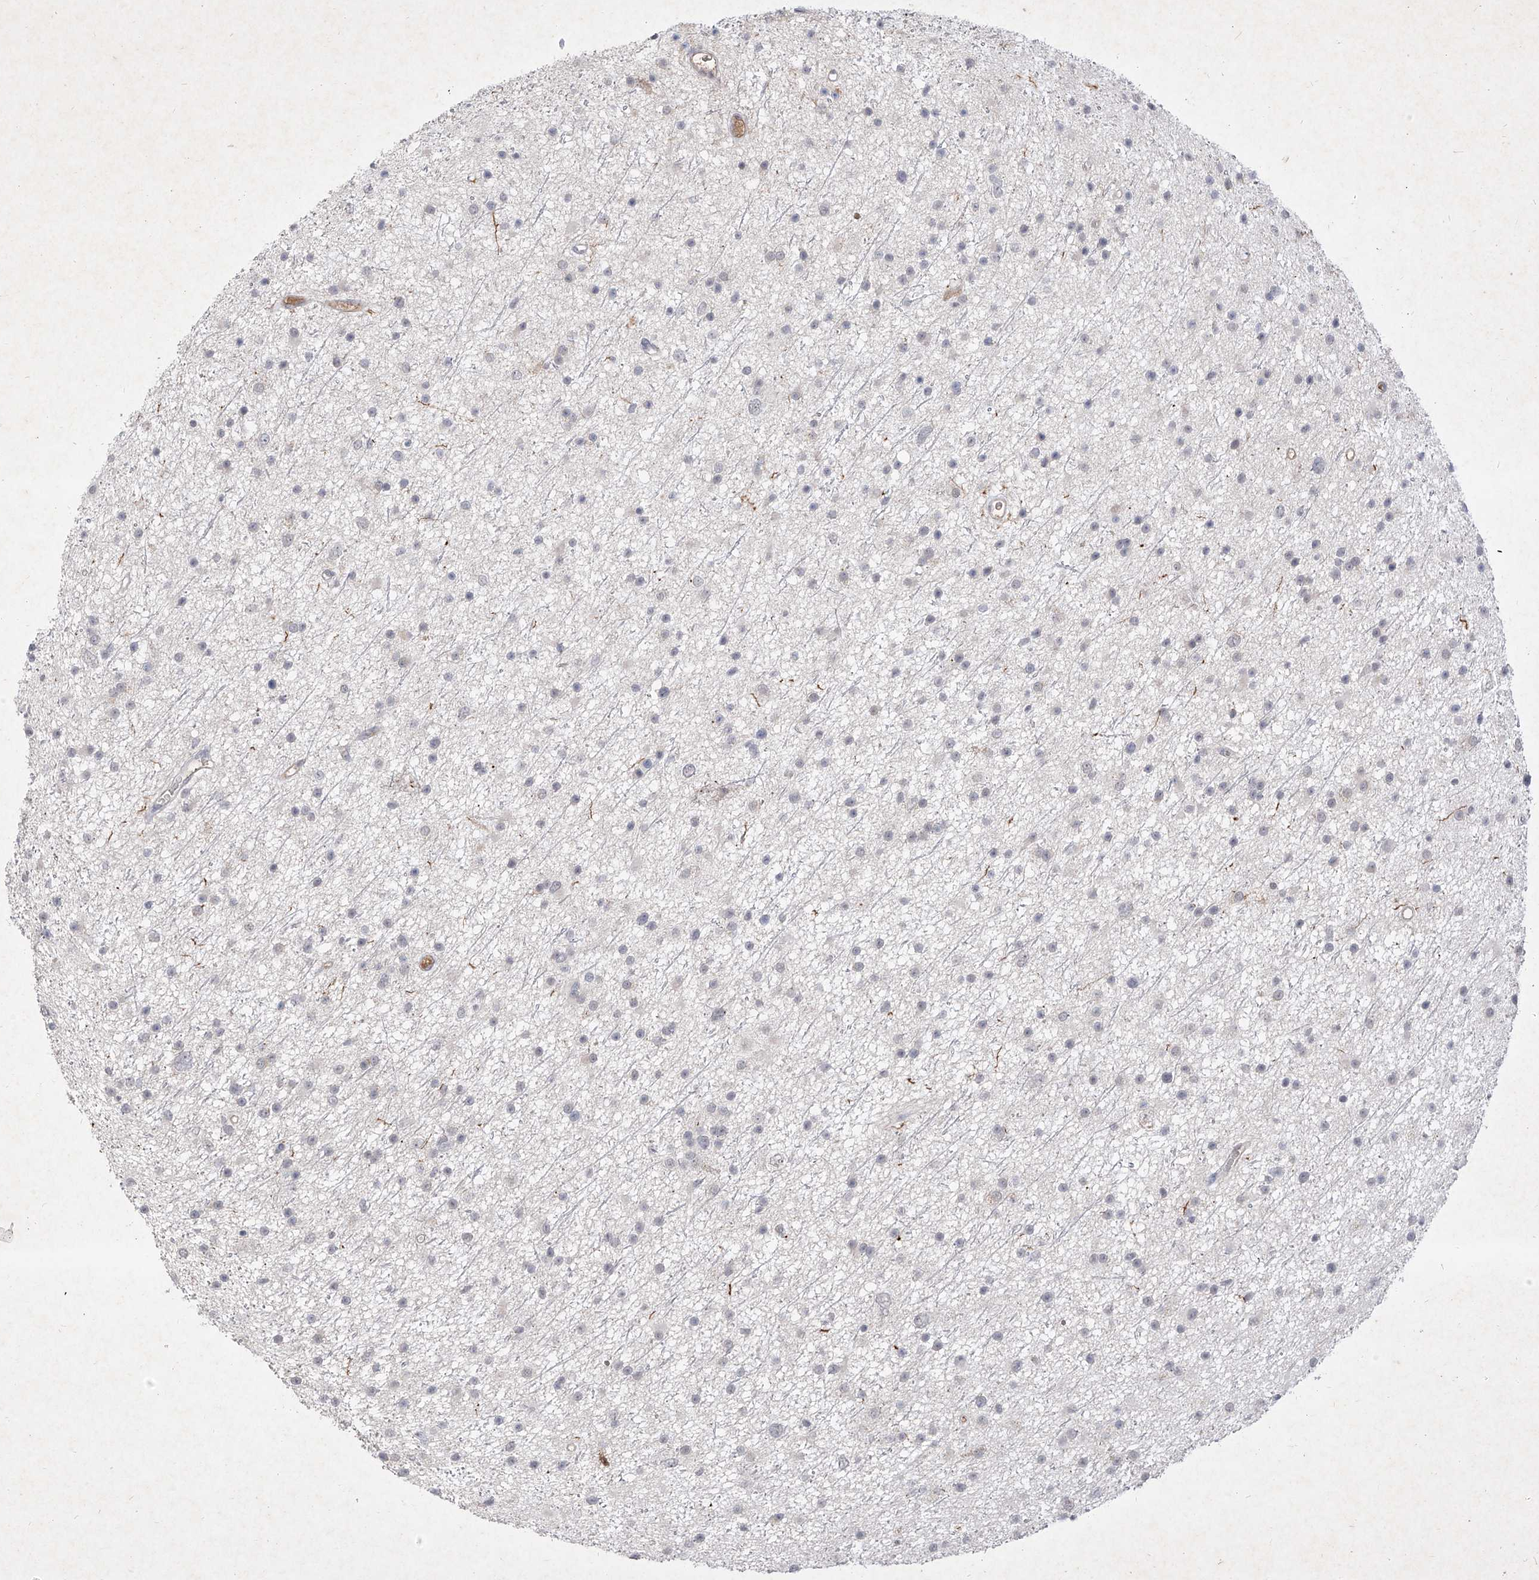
{"staining": {"intensity": "negative", "quantity": "none", "location": "none"}, "tissue": "glioma", "cell_type": "Tumor cells", "image_type": "cancer", "snomed": [{"axis": "morphology", "description": "Glioma, malignant, Low grade"}, {"axis": "topography", "description": "Cerebral cortex"}], "caption": "DAB (3,3'-diaminobenzidine) immunohistochemical staining of human malignant low-grade glioma displays no significant staining in tumor cells.", "gene": "C4A", "patient": {"sex": "female", "age": 39}}